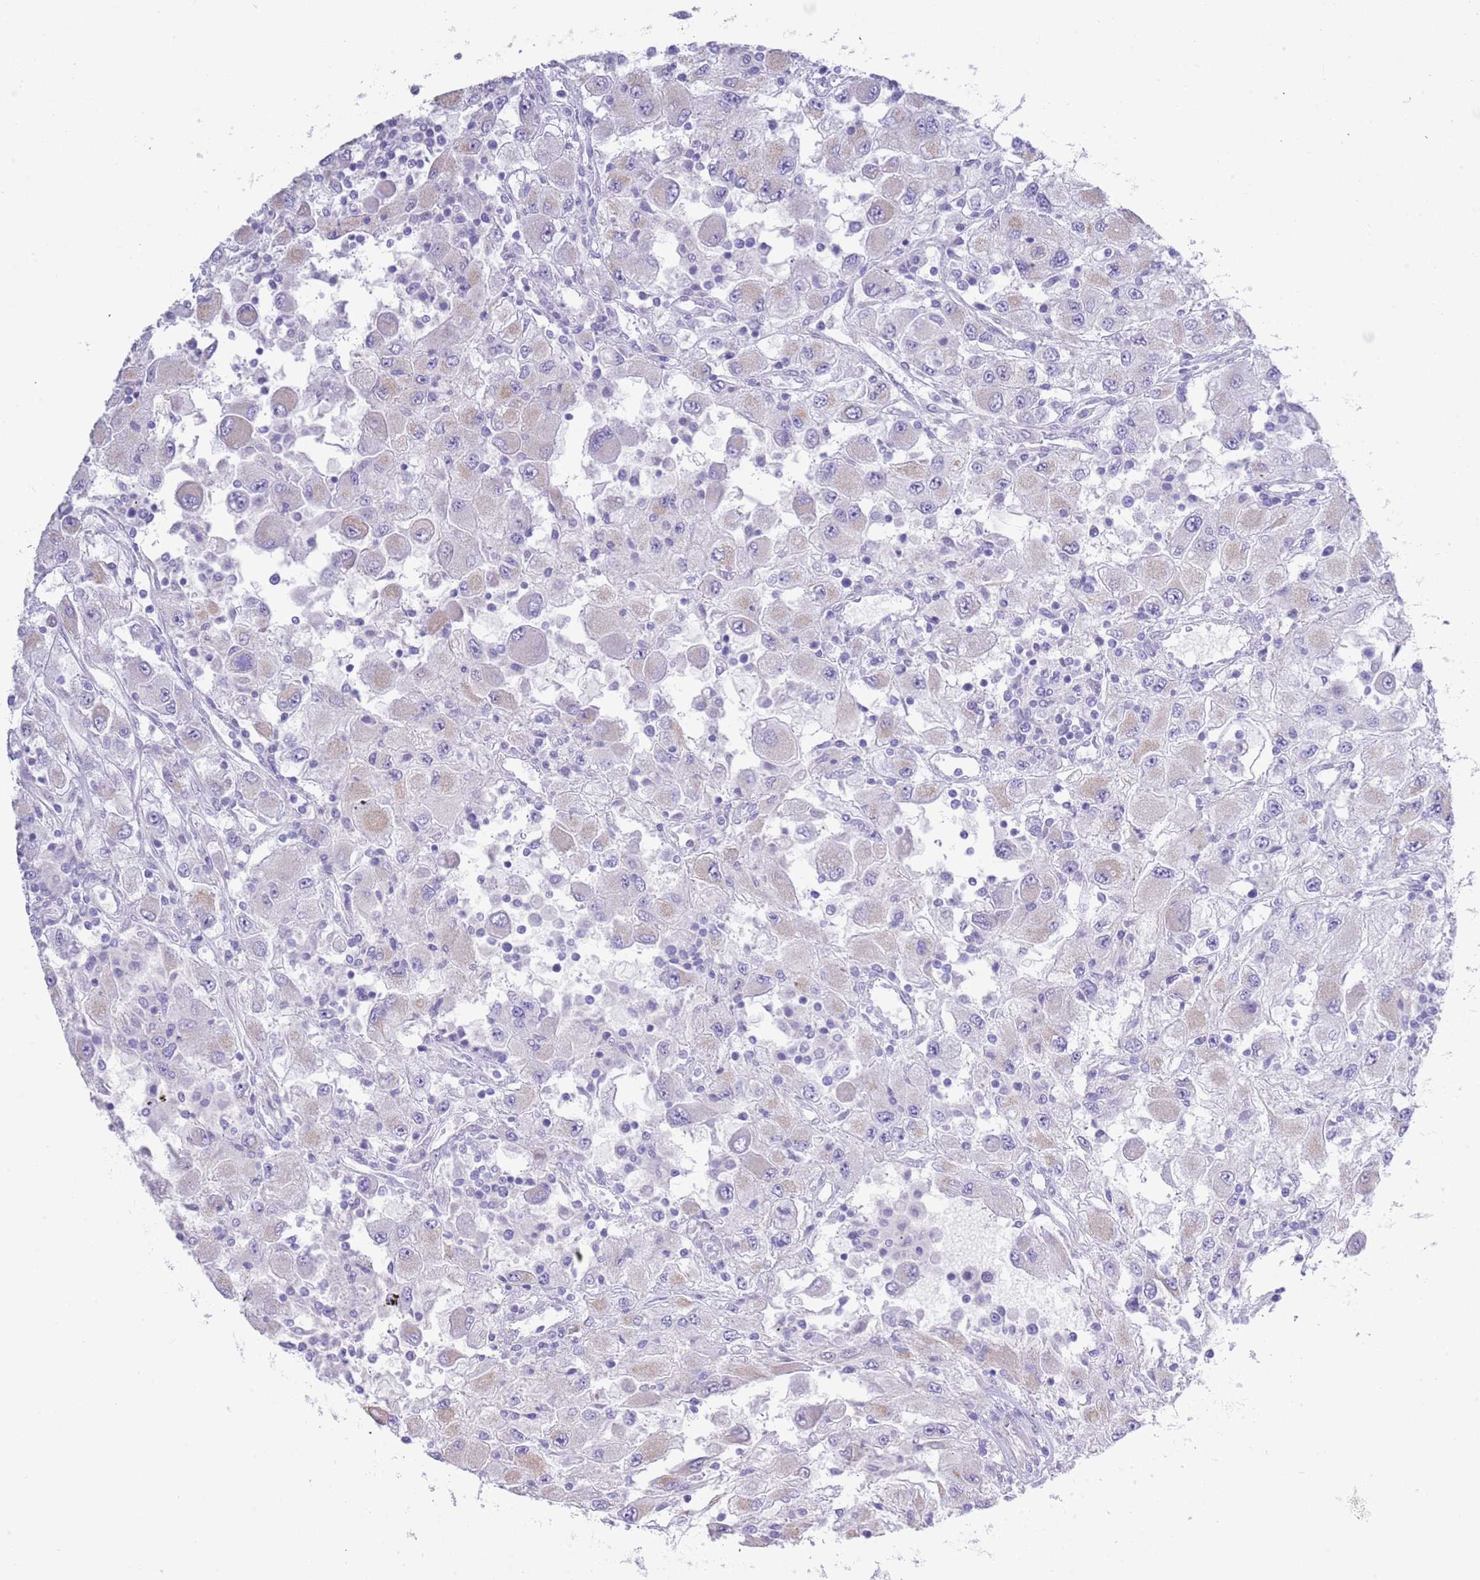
{"staining": {"intensity": "negative", "quantity": "none", "location": "none"}, "tissue": "renal cancer", "cell_type": "Tumor cells", "image_type": "cancer", "snomed": [{"axis": "morphology", "description": "Adenocarcinoma, NOS"}, {"axis": "topography", "description": "Kidney"}], "caption": "Immunohistochemistry photomicrograph of renal cancer (adenocarcinoma) stained for a protein (brown), which displays no expression in tumor cells.", "gene": "ACR", "patient": {"sex": "female", "age": 67}}